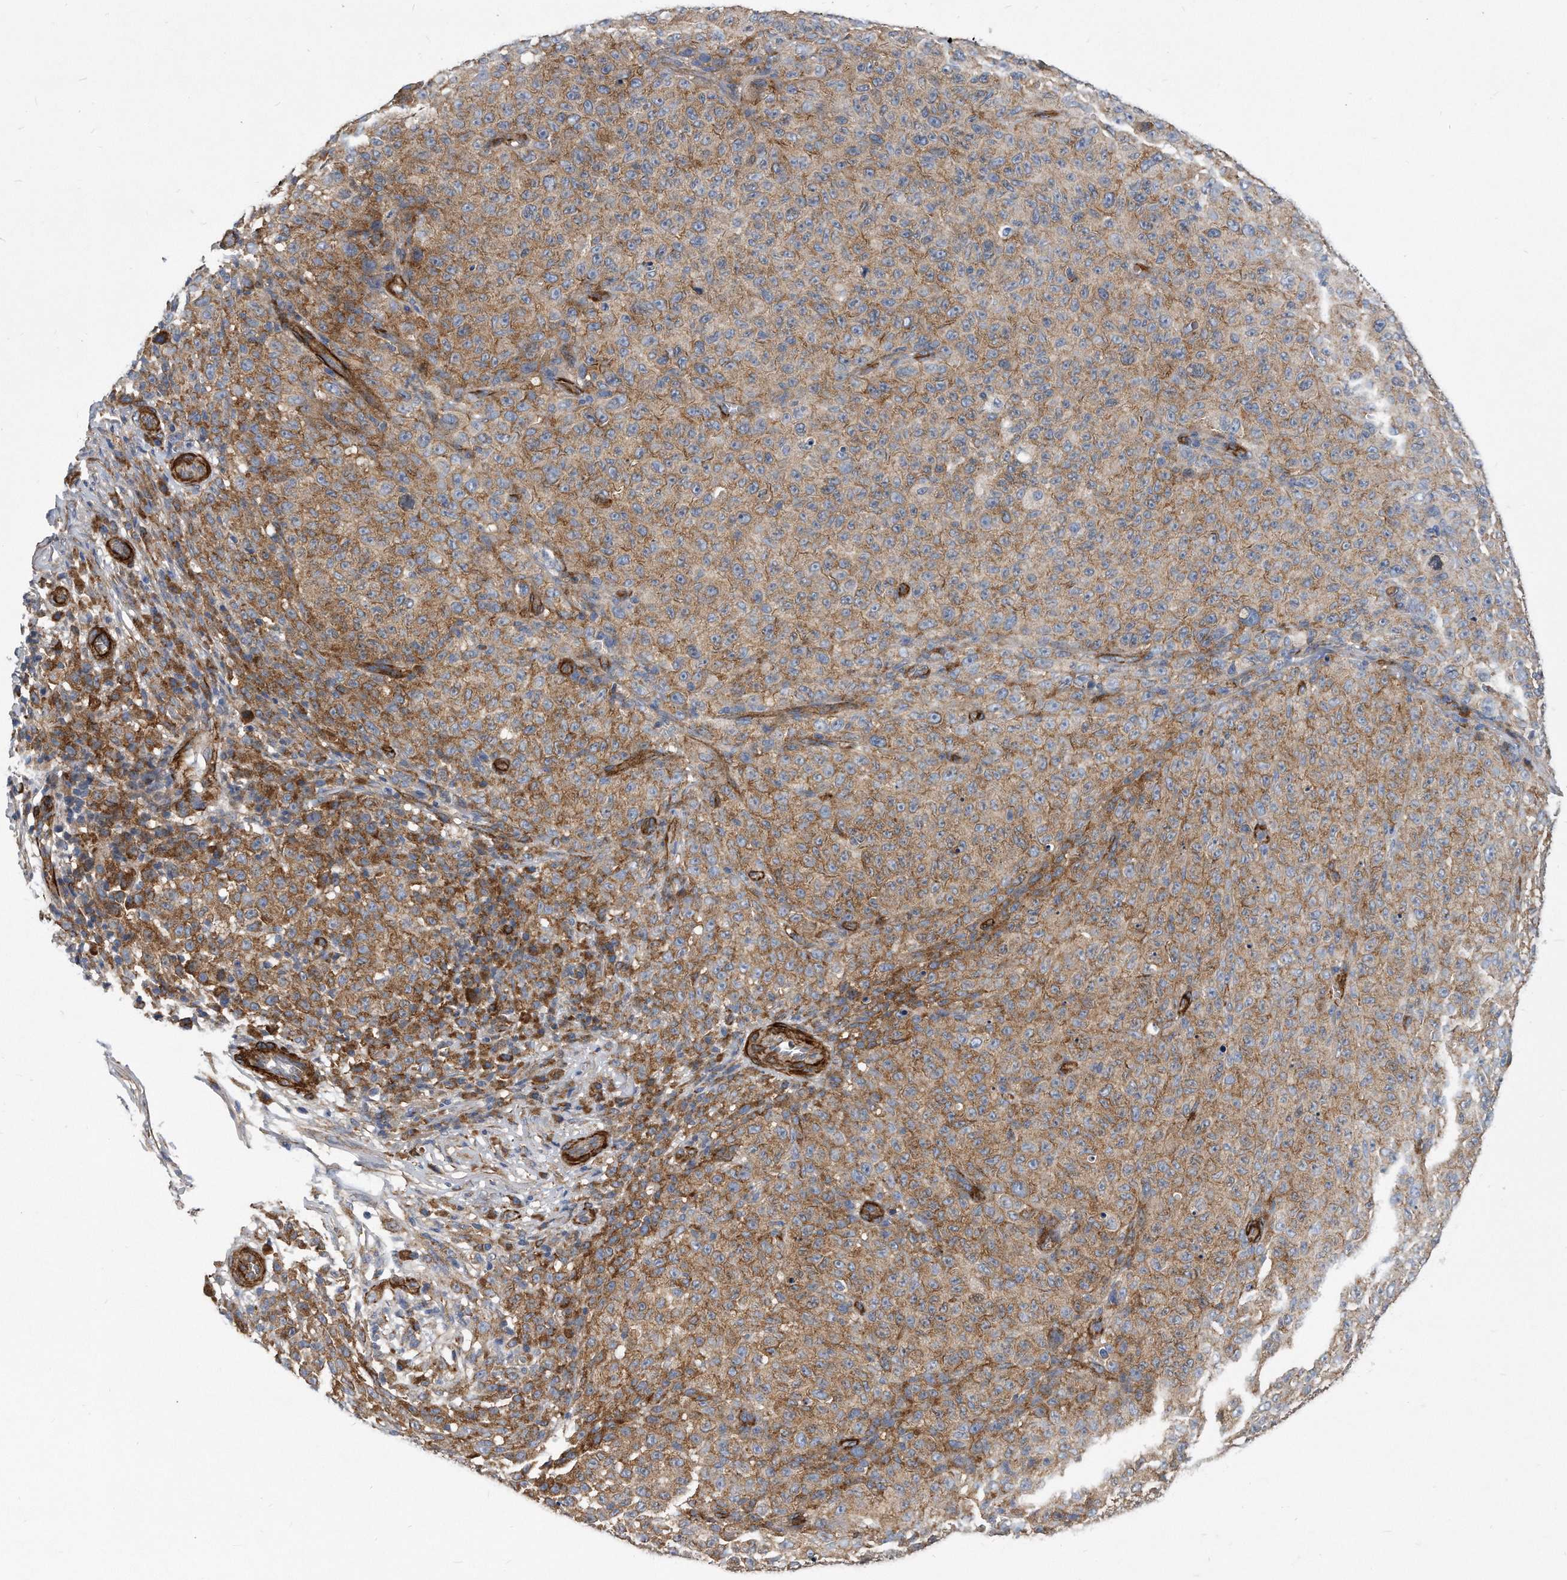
{"staining": {"intensity": "moderate", "quantity": ">75%", "location": "cytoplasmic/membranous"}, "tissue": "melanoma", "cell_type": "Tumor cells", "image_type": "cancer", "snomed": [{"axis": "morphology", "description": "Malignant melanoma, NOS"}, {"axis": "topography", "description": "Skin"}], "caption": "This photomicrograph shows malignant melanoma stained with IHC to label a protein in brown. The cytoplasmic/membranous of tumor cells show moderate positivity for the protein. Nuclei are counter-stained blue.", "gene": "EIF2B4", "patient": {"sex": "female", "age": 82}}